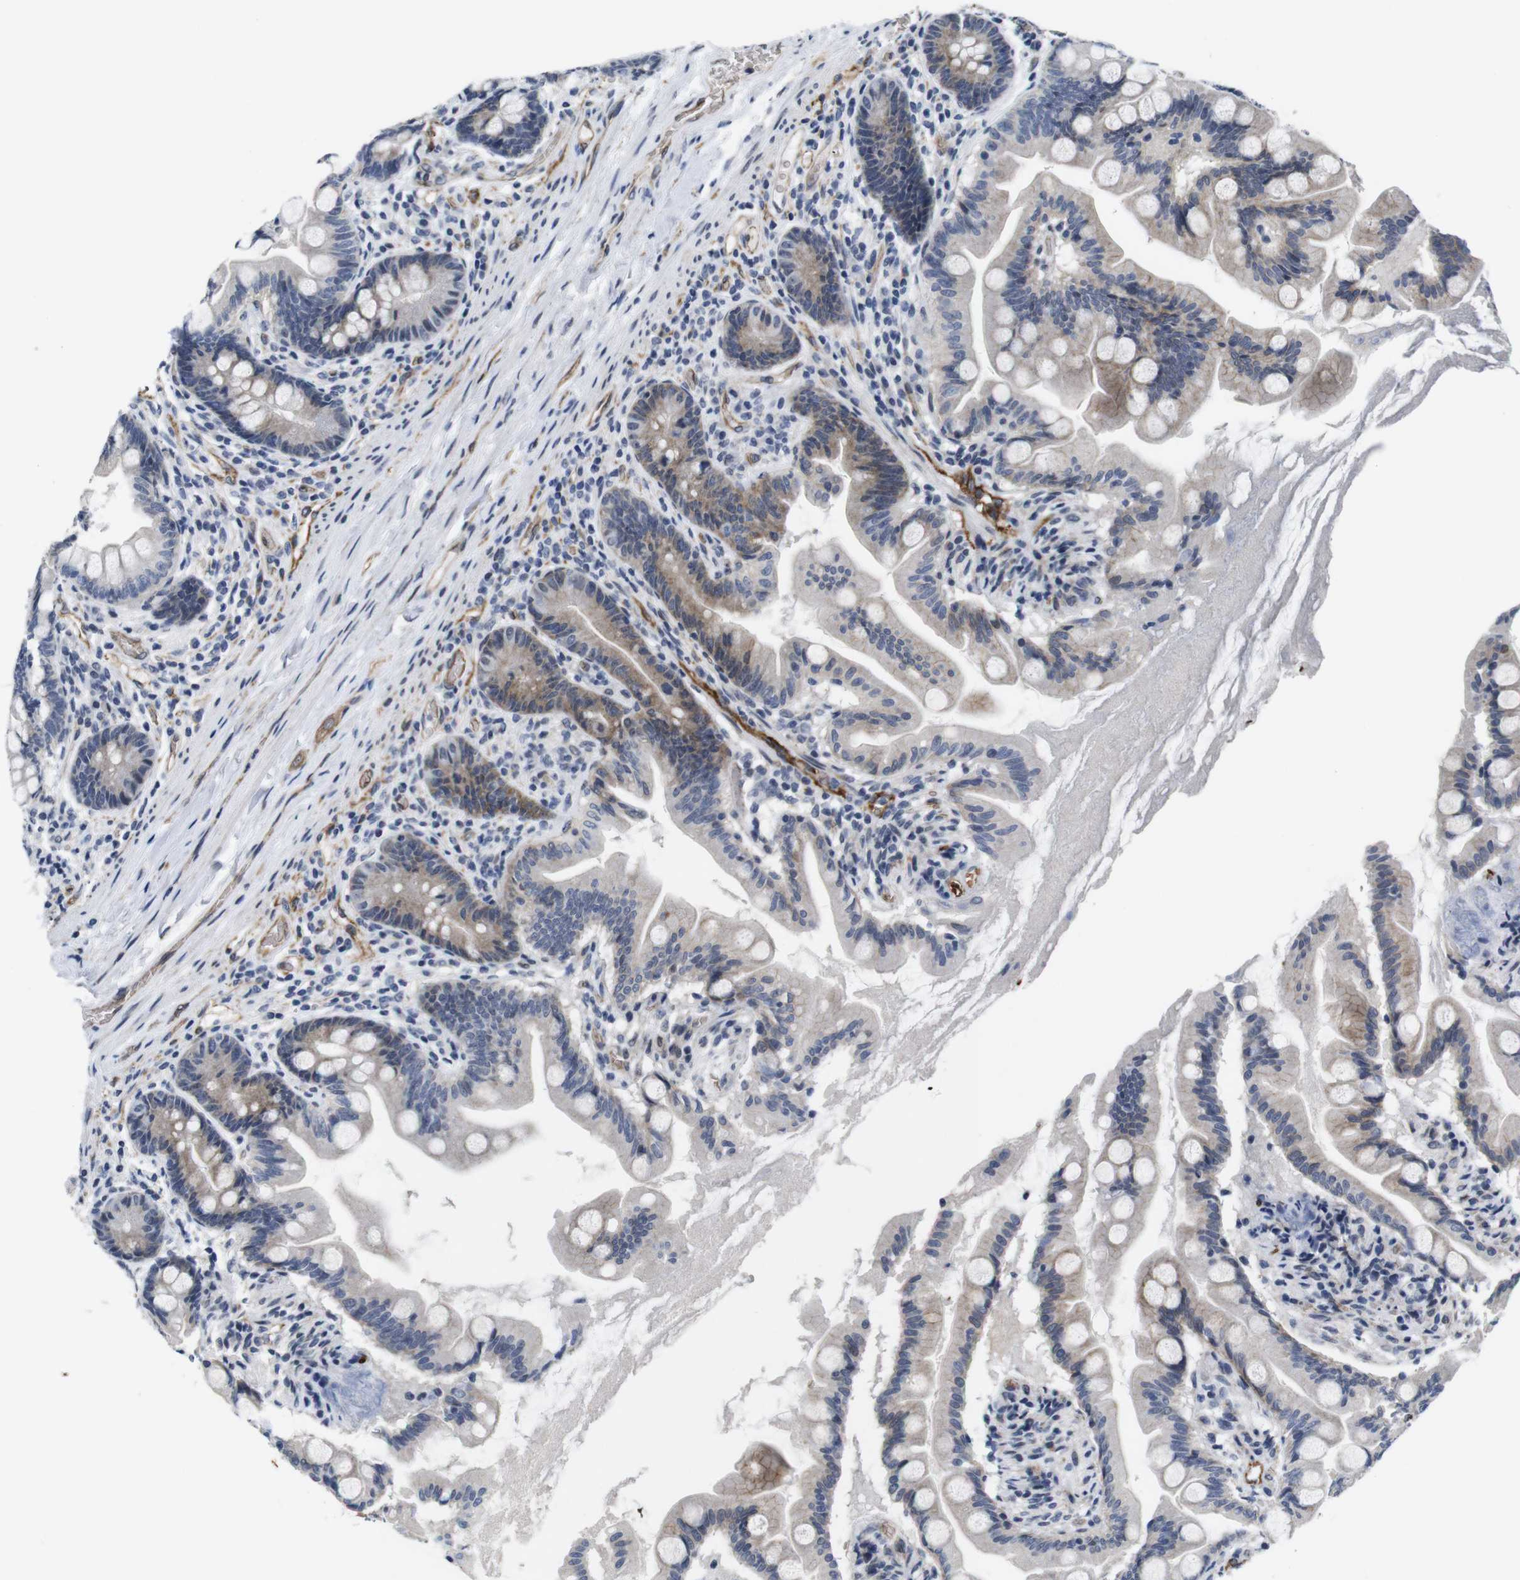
{"staining": {"intensity": "moderate", "quantity": "25%-75%", "location": "cytoplasmic/membranous"}, "tissue": "small intestine", "cell_type": "Glandular cells", "image_type": "normal", "snomed": [{"axis": "morphology", "description": "Normal tissue, NOS"}, {"axis": "topography", "description": "Small intestine"}], "caption": "The immunohistochemical stain labels moderate cytoplasmic/membranous staining in glandular cells of unremarkable small intestine.", "gene": "SOCS3", "patient": {"sex": "female", "age": 56}}